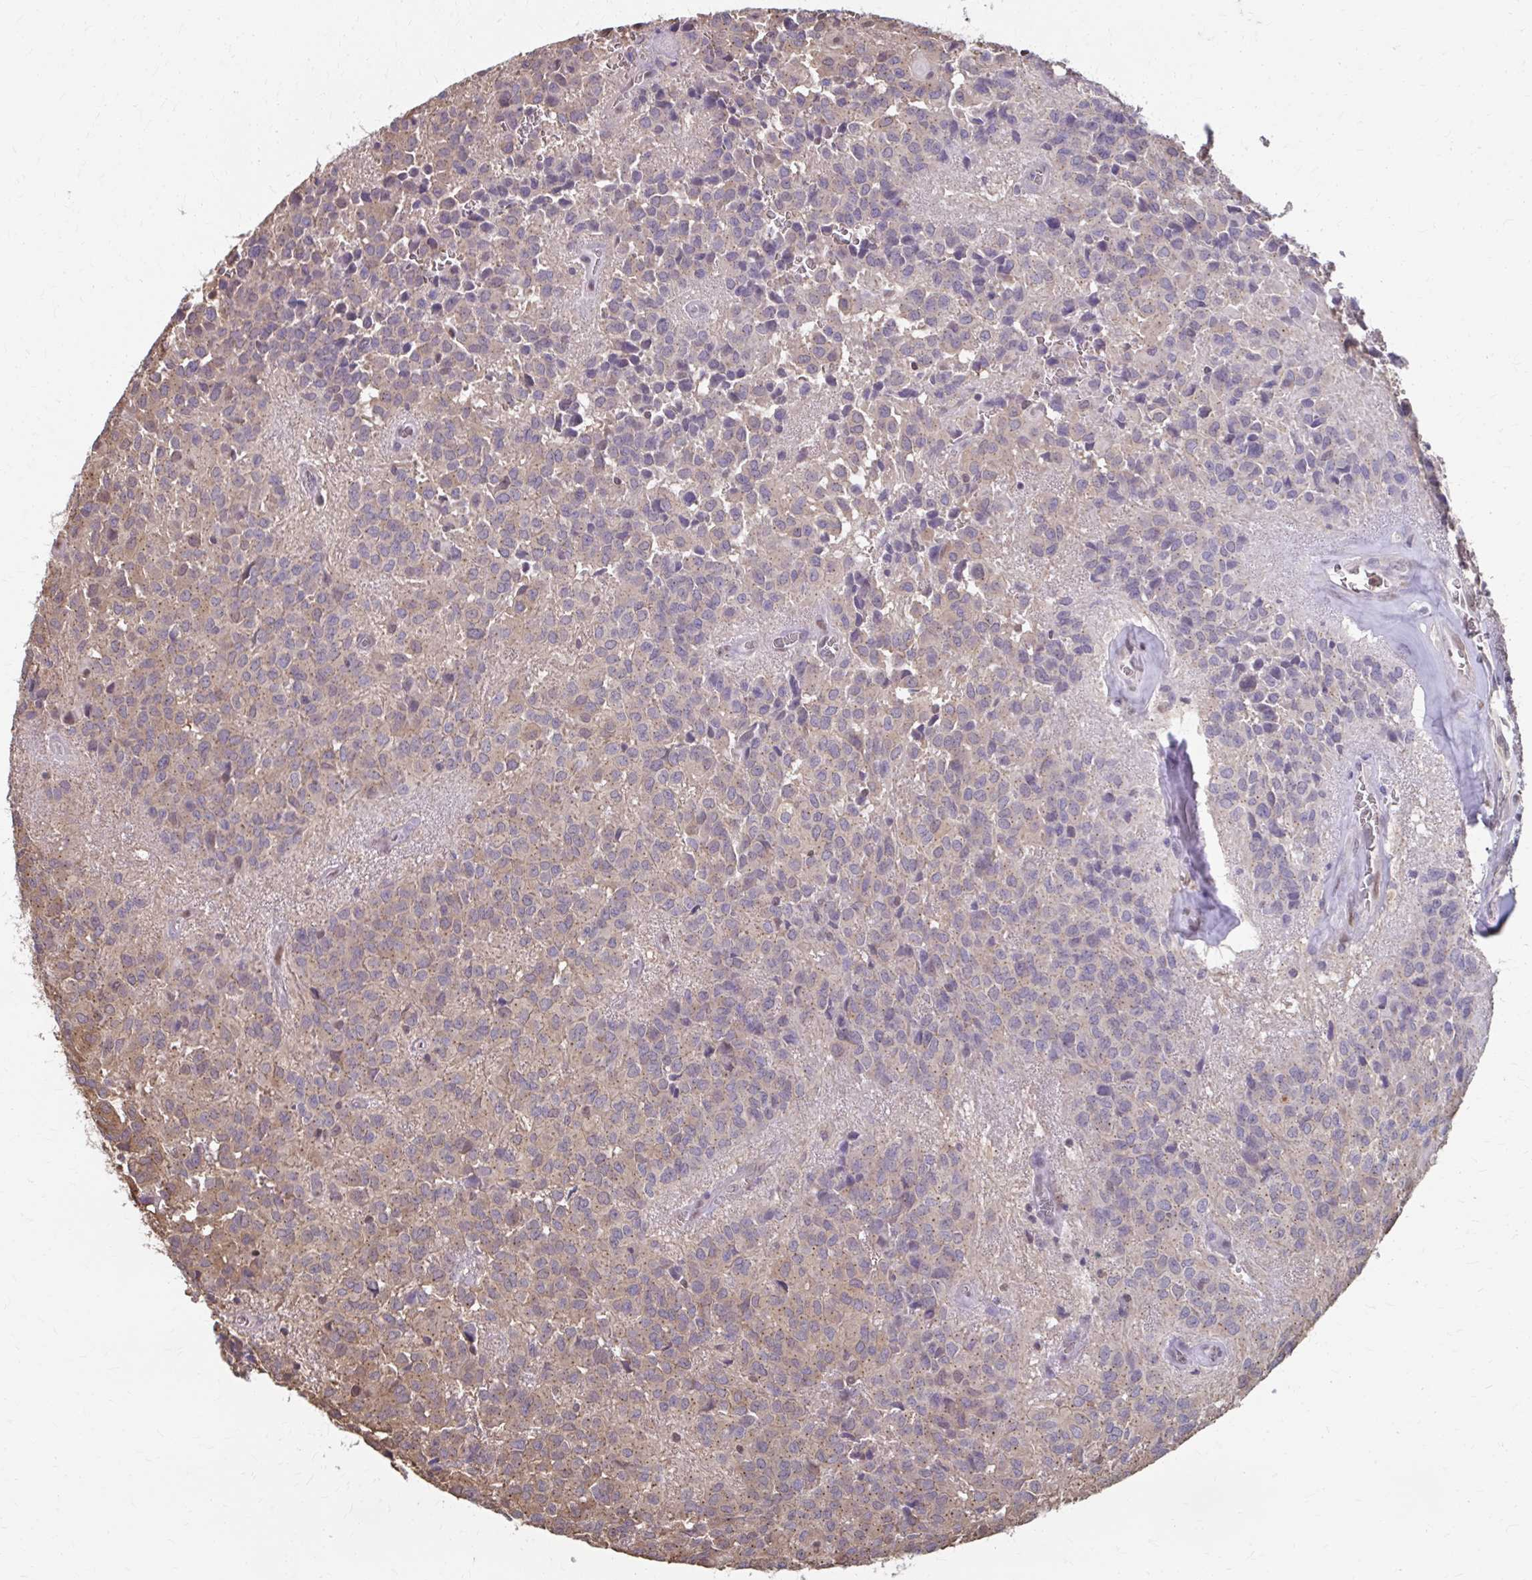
{"staining": {"intensity": "weak", "quantity": "25%-75%", "location": "cytoplasmic/membranous"}, "tissue": "glioma", "cell_type": "Tumor cells", "image_type": "cancer", "snomed": [{"axis": "morphology", "description": "Glioma, malignant, Low grade"}, {"axis": "topography", "description": "Brain"}], "caption": "Tumor cells exhibit low levels of weak cytoplasmic/membranous expression in approximately 25%-75% of cells in human malignant glioma (low-grade). Nuclei are stained in blue.", "gene": "ING4", "patient": {"sex": "male", "age": 56}}